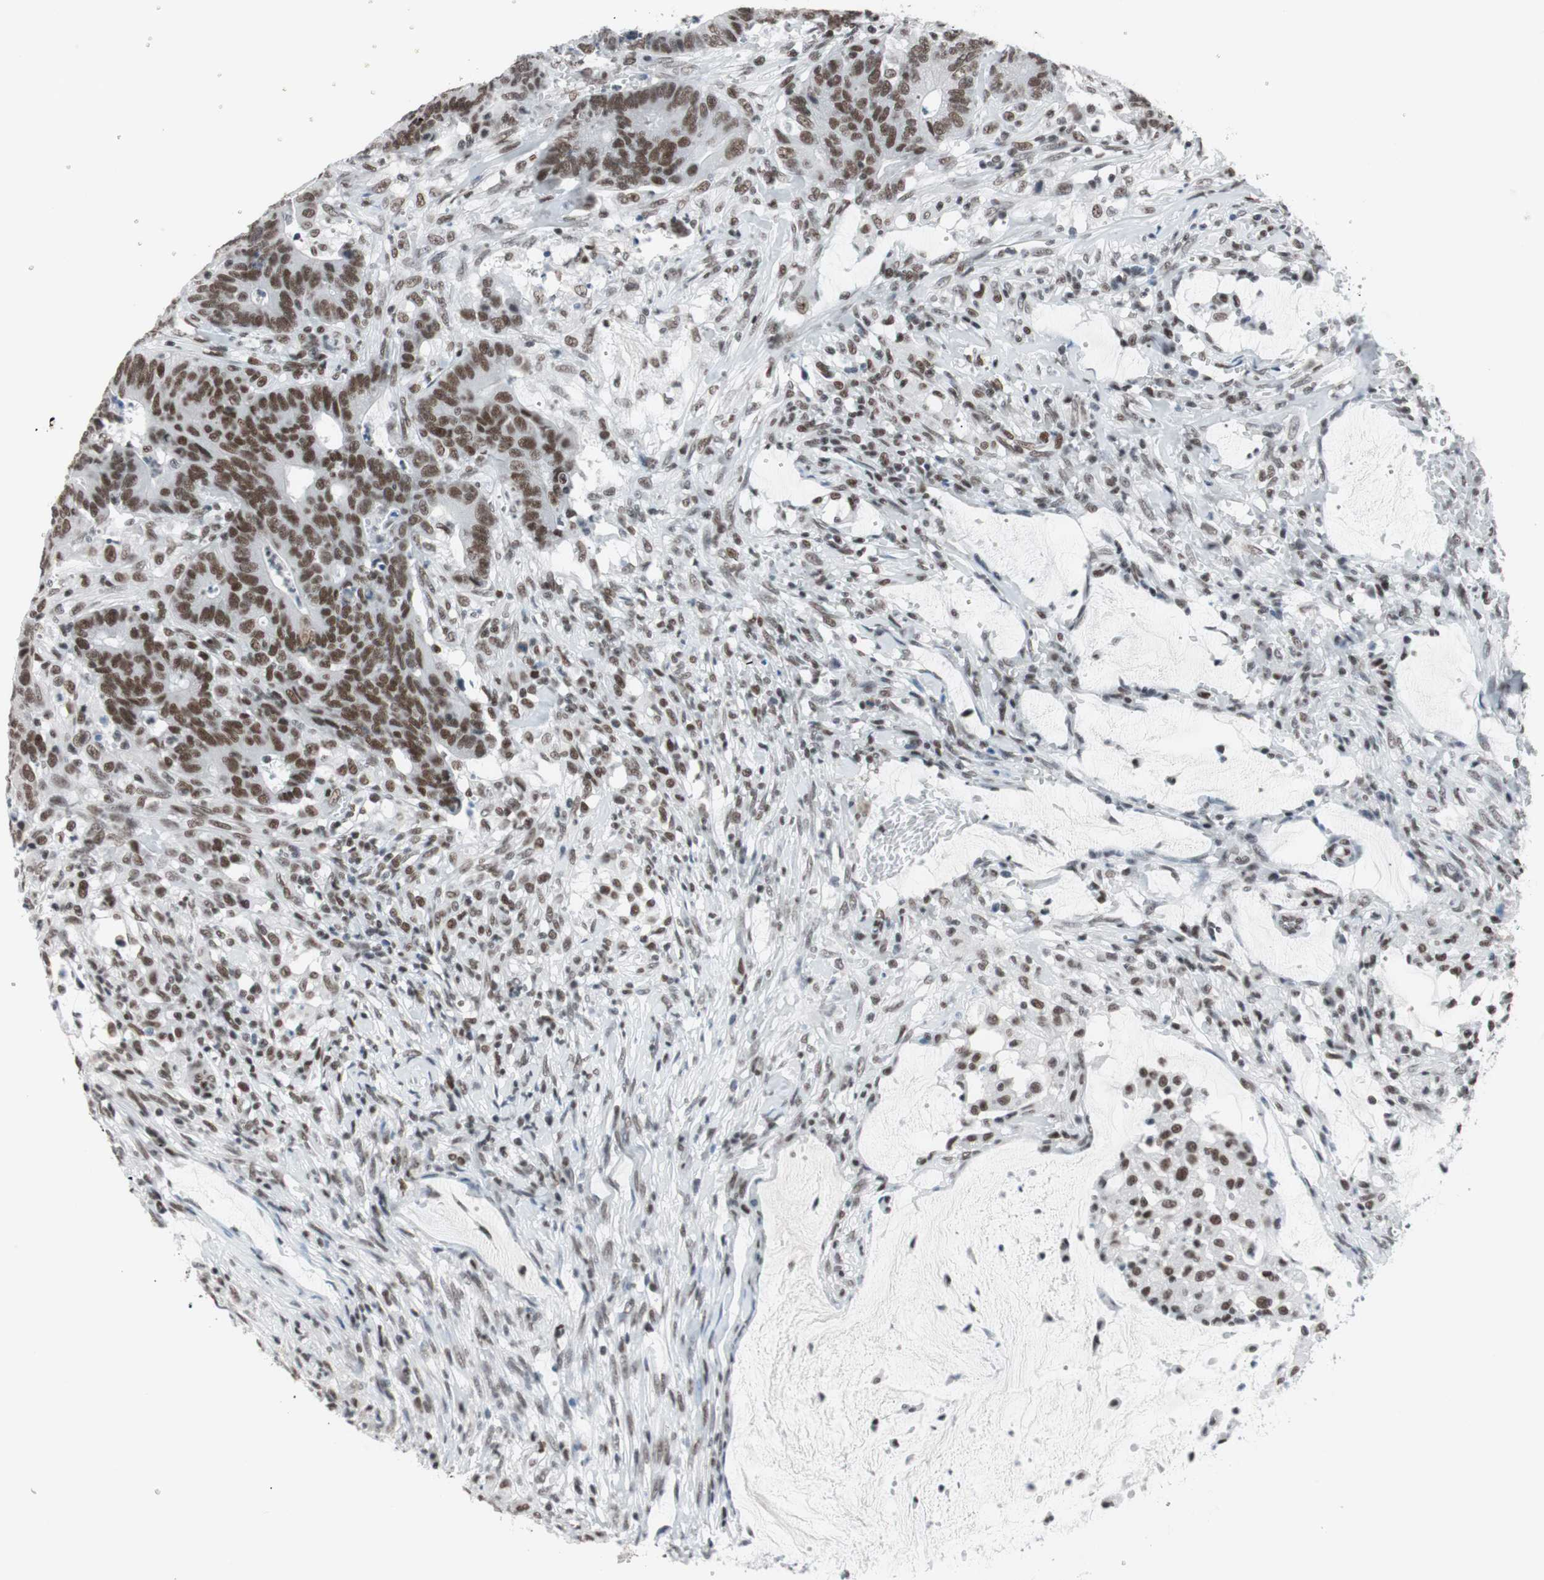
{"staining": {"intensity": "strong", "quantity": ">75%", "location": "nuclear"}, "tissue": "colorectal cancer", "cell_type": "Tumor cells", "image_type": "cancer", "snomed": [{"axis": "morphology", "description": "Adenocarcinoma, NOS"}, {"axis": "topography", "description": "Colon"}], "caption": "IHC histopathology image of human colorectal adenocarcinoma stained for a protein (brown), which demonstrates high levels of strong nuclear expression in about >75% of tumor cells.", "gene": "ARID1A", "patient": {"sex": "male", "age": 45}}